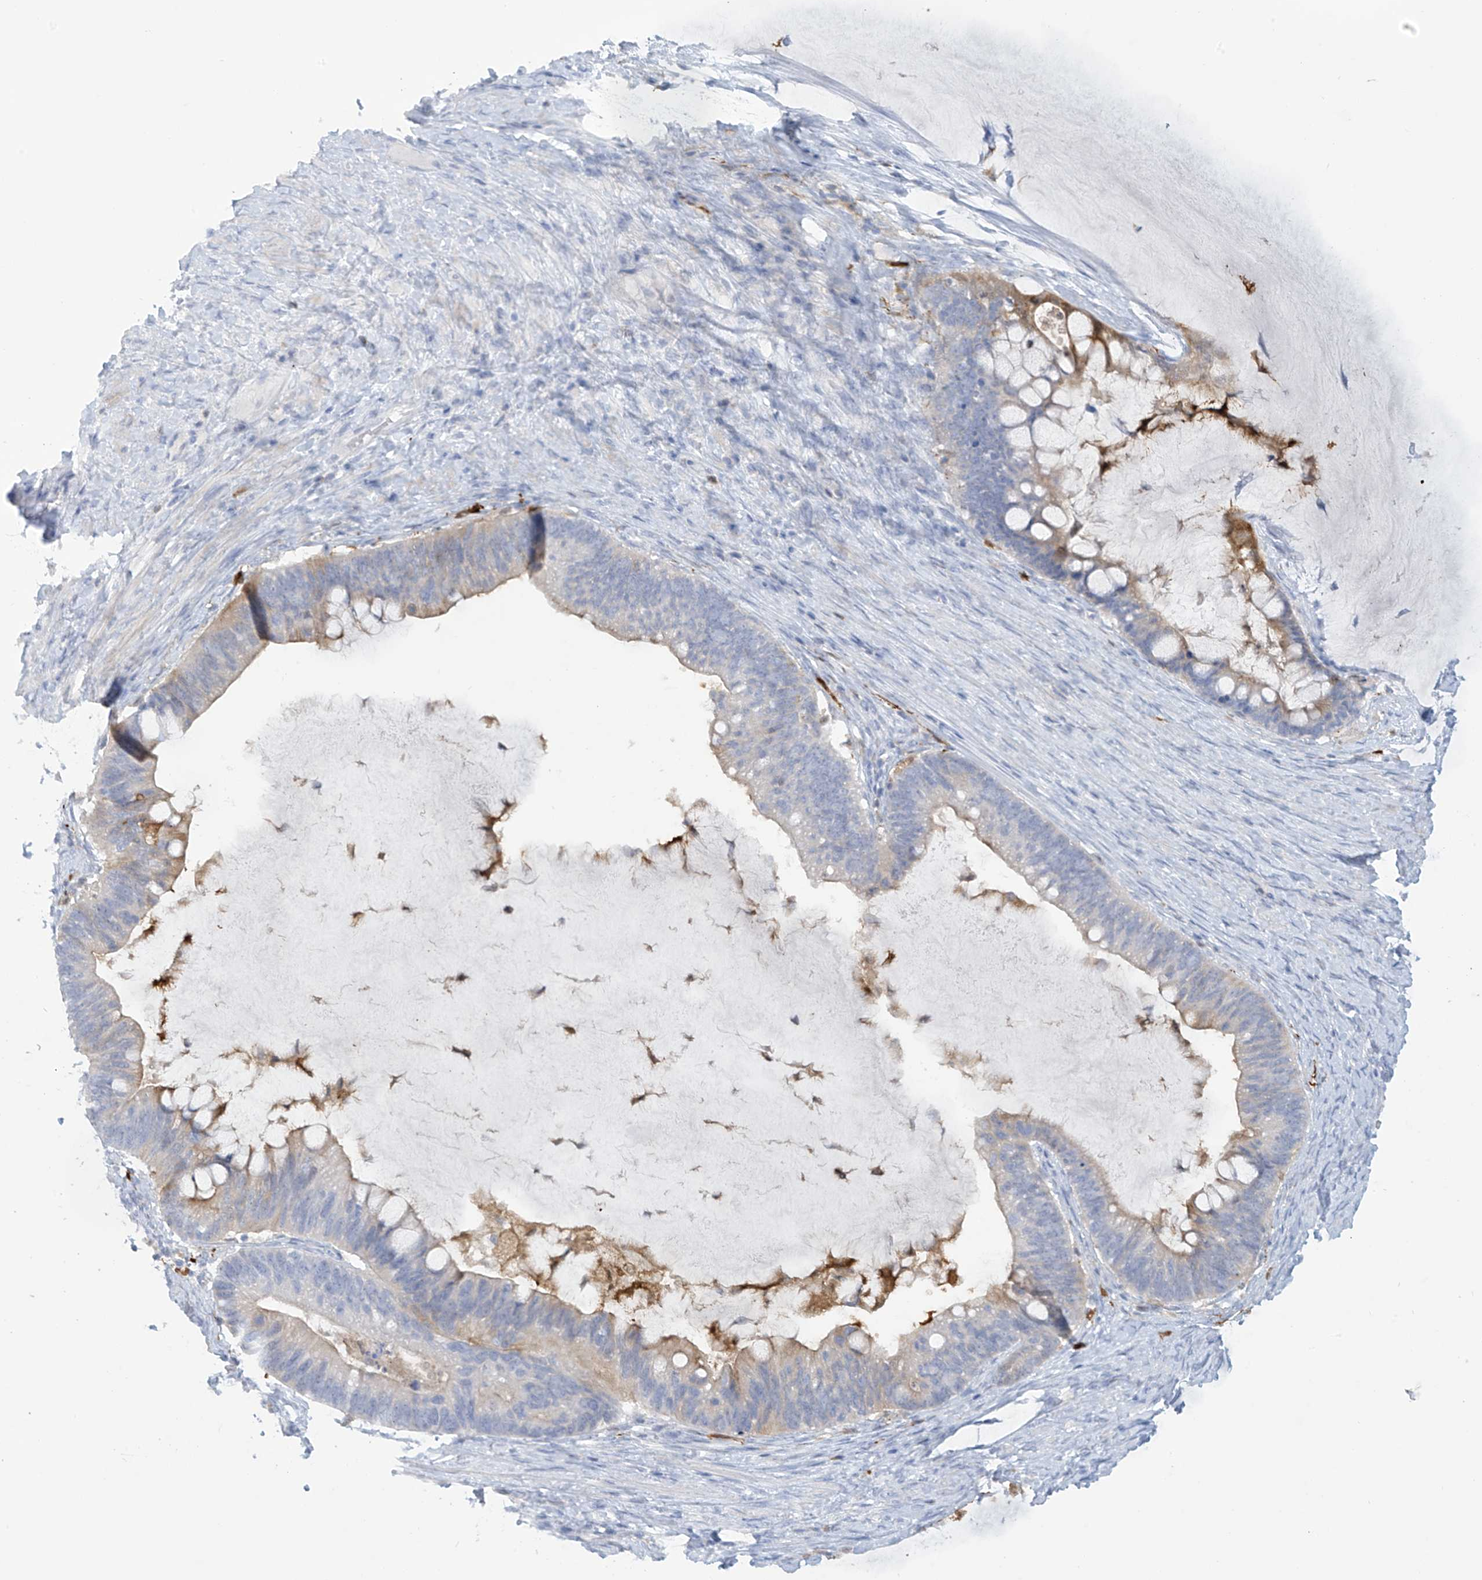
{"staining": {"intensity": "moderate", "quantity": "<25%", "location": "cytoplasmic/membranous"}, "tissue": "ovarian cancer", "cell_type": "Tumor cells", "image_type": "cancer", "snomed": [{"axis": "morphology", "description": "Cystadenocarcinoma, mucinous, NOS"}, {"axis": "topography", "description": "Ovary"}], "caption": "High-power microscopy captured an IHC photomicrograph of mucinous cystadenocarcinoma (ovarian), revealing moderate cytoplasmic/membranous staining in about <25% of tumor cells.", "gene": "TRMT2B", "patient": {"sex": "female", "age": 61}}